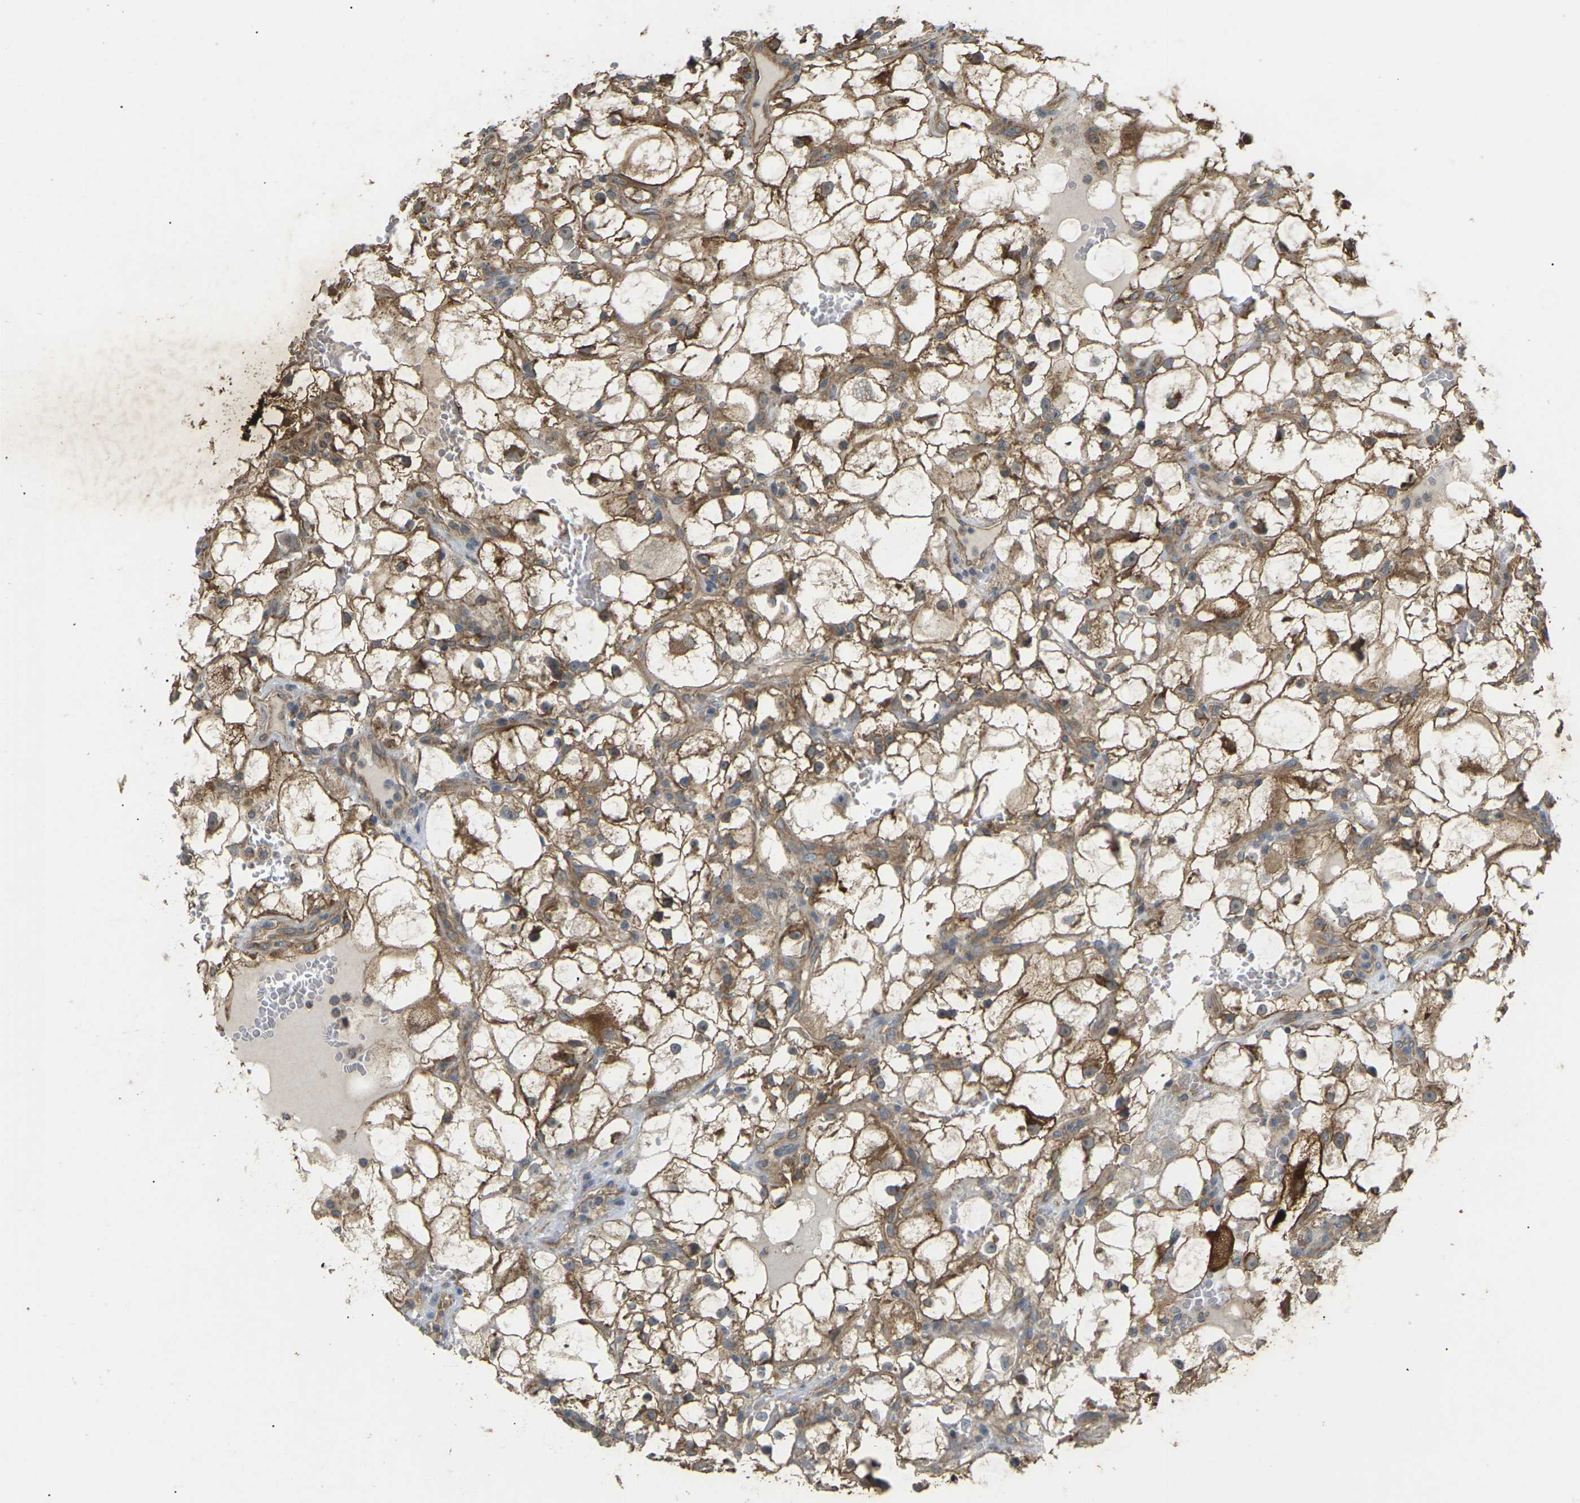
{"staining": {"intensity": "moderate", "quantity": ">75%", "location": "cytoplasmic/membranous"}, "tissue": "renal cancer", "cell_type": "Tumor cells", "image_type": "cancer", "snomed": [{"axis": "morphology", "description": "Adenocarcinoma, NOS"}, {"axis": "topography", "description": "Kidney"}], "caption": "Human renal adenocarcinoma stained for a protein (brown) shows moderate cytoplasmic/membranous positive expression in approximately >75% of tumor cells.", "gene": "KSR1", "patient": {"sex": "female", "age": 60}}